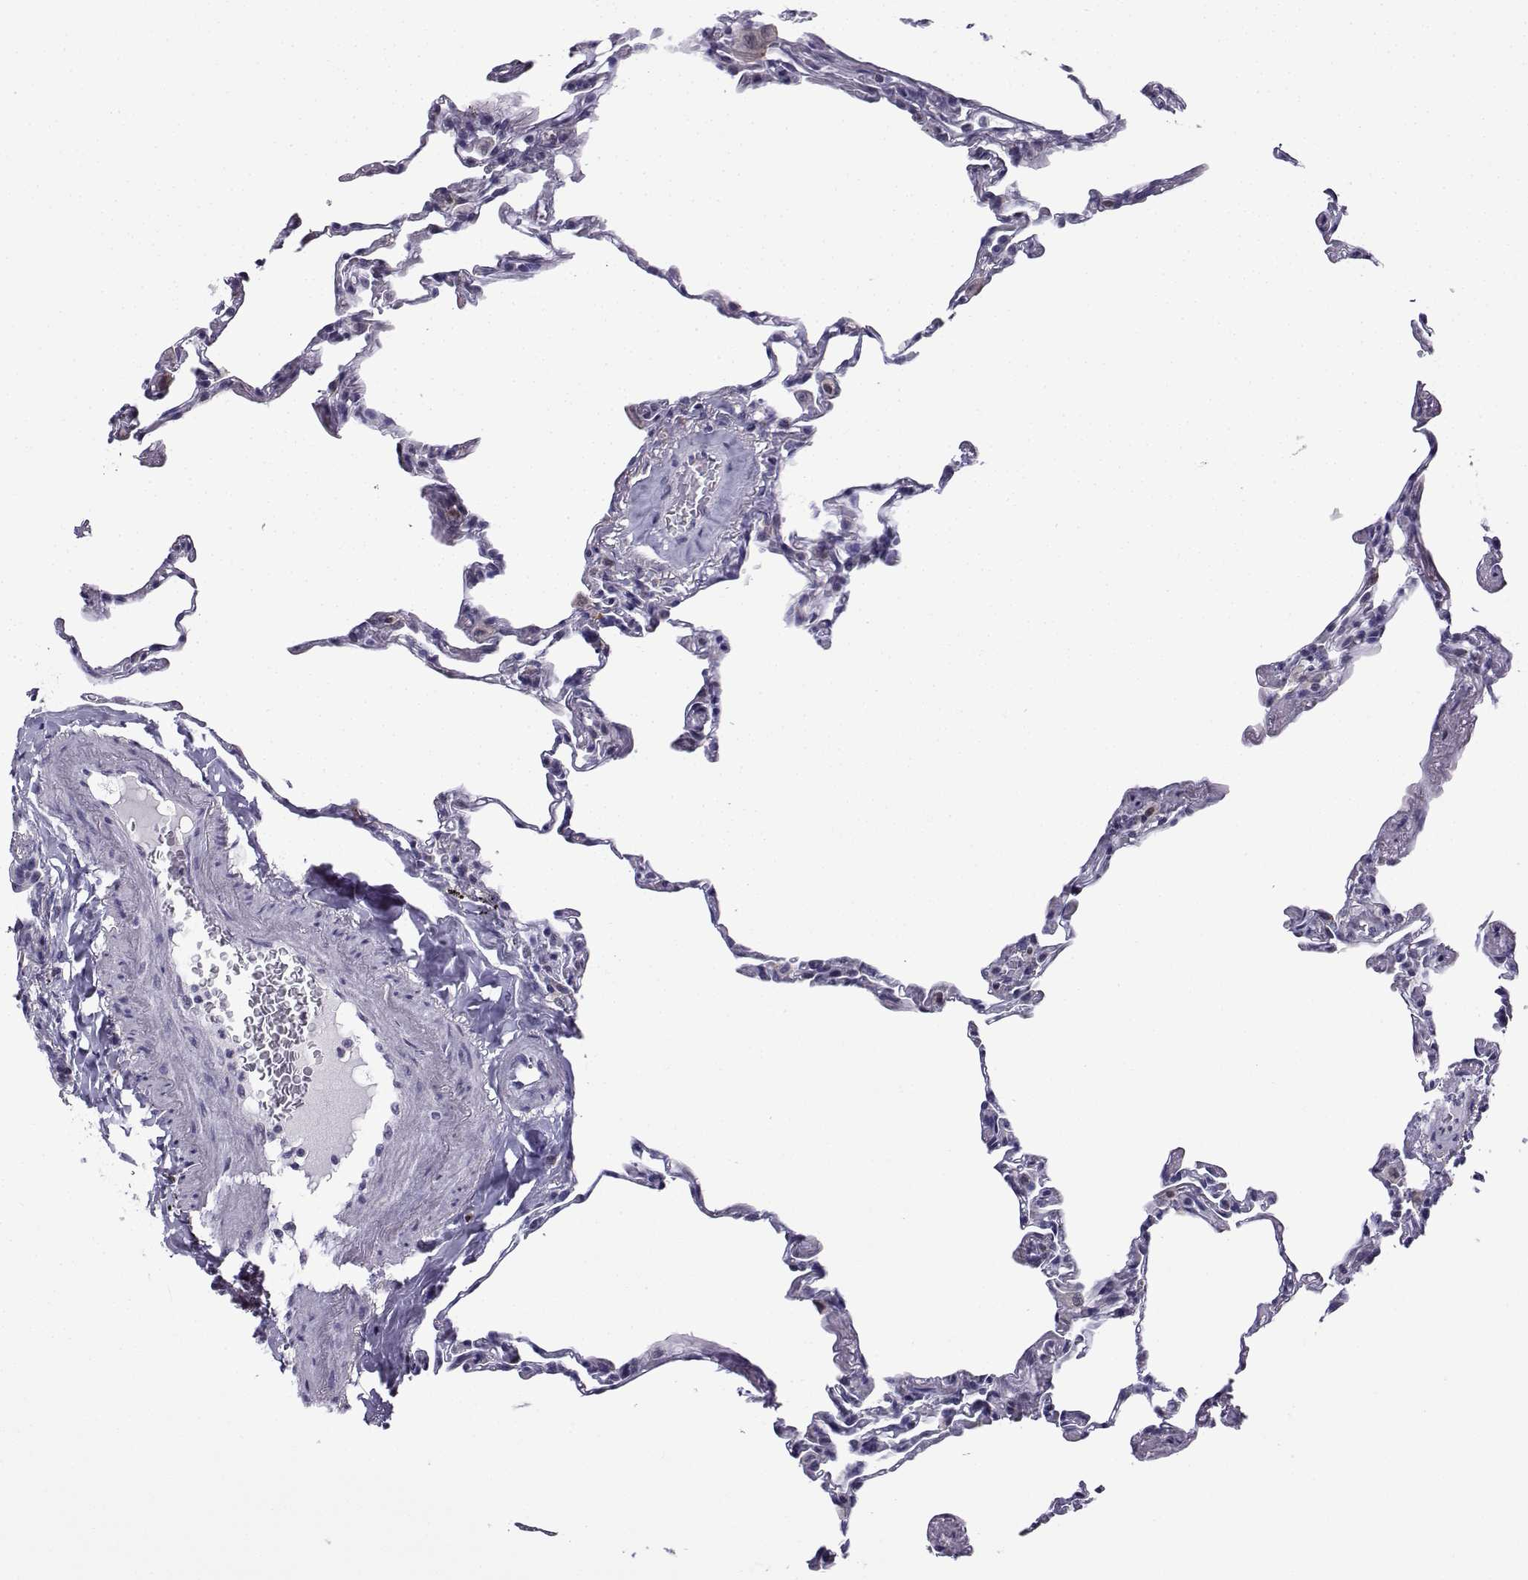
{"staining": {"intensity": "negative", "quantity": "none", "location": "none"}, "tissue": "lung", "cell_type": "Alveolar cells", "image_type": "normal", "snomed": [{"axis": "morphology", "description": "Normal tissue, NOS"}, {"axis": "topography", "description": "Lung"}], "caption": "Immunohistochemical staining of benign lung exhibits no significant expression in alveolar cells.", "gene": "HTR7", "patient": {"sex": "female", "age": 57}}